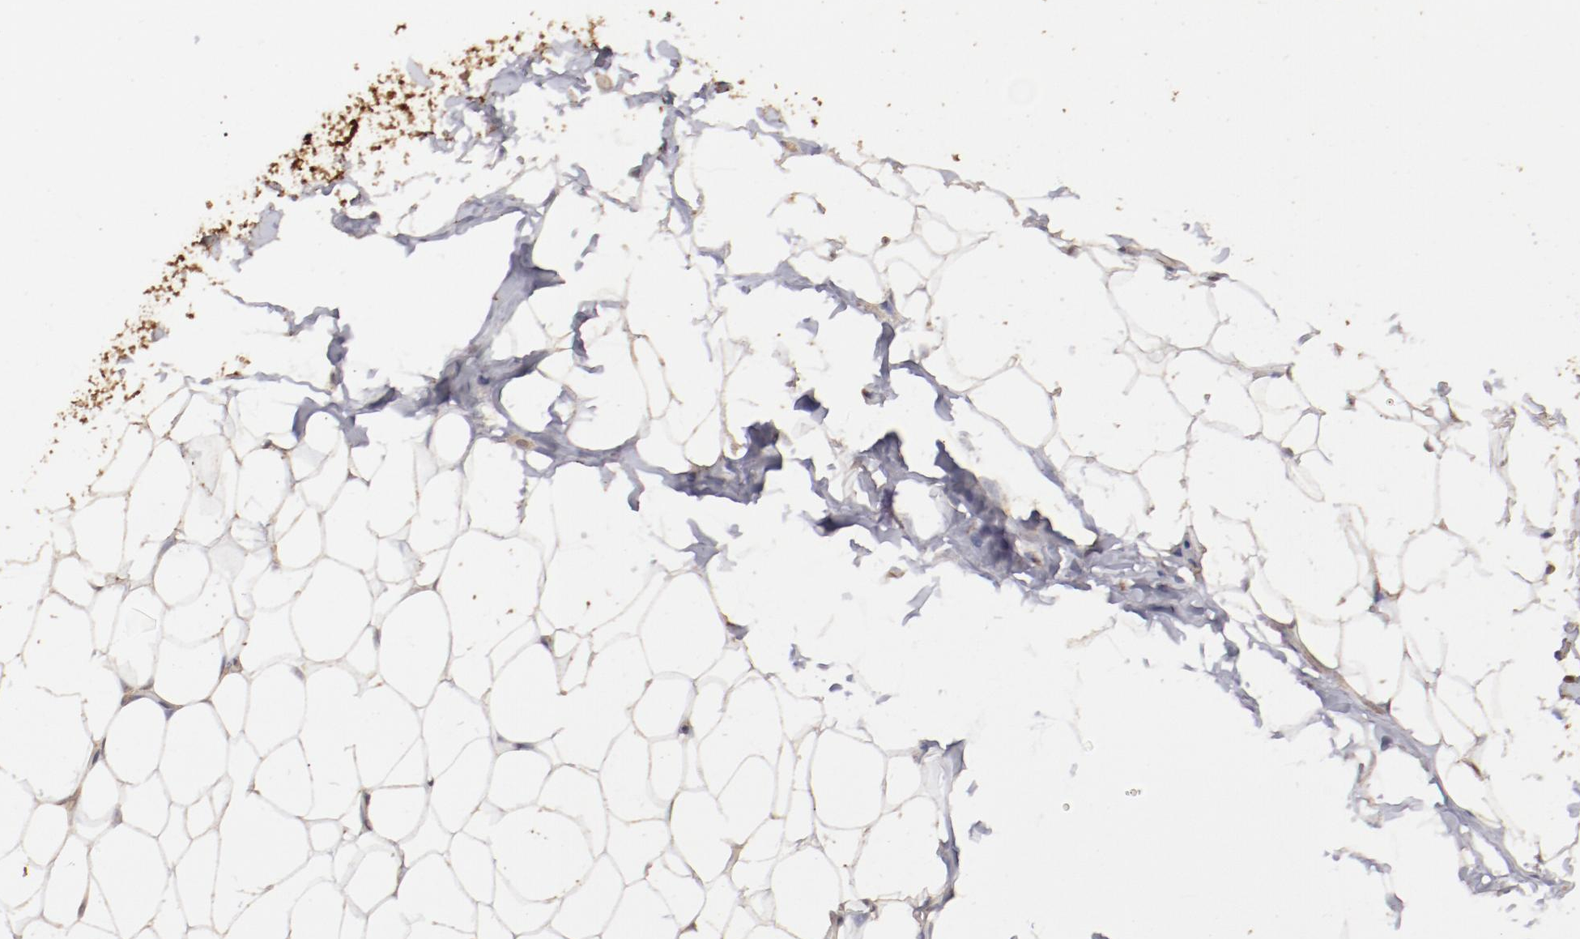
{"staining": {"intensity": "moderate", "quantity": "25%-75%", "location": "cytoplasmic/membranous"}, "tissue": "adipose tissue", "cell_type": "Adipocytes", "image_type": "normal", "snomed": [{"axis": "morphology", "description": "Normal tissue, NOS"}, {"axis": "topography", "description": "Soft tissue"}], "caption": "Adipocytes show medium levels of moderate cytoplasmic/membranous expression in about 25%-75% of cells in normal human adipose tissue. (DAB IHC with brightfield microscopy, high magnification).", "gene": "FAT1", "patient": {"sex": "male", "age": 26}}